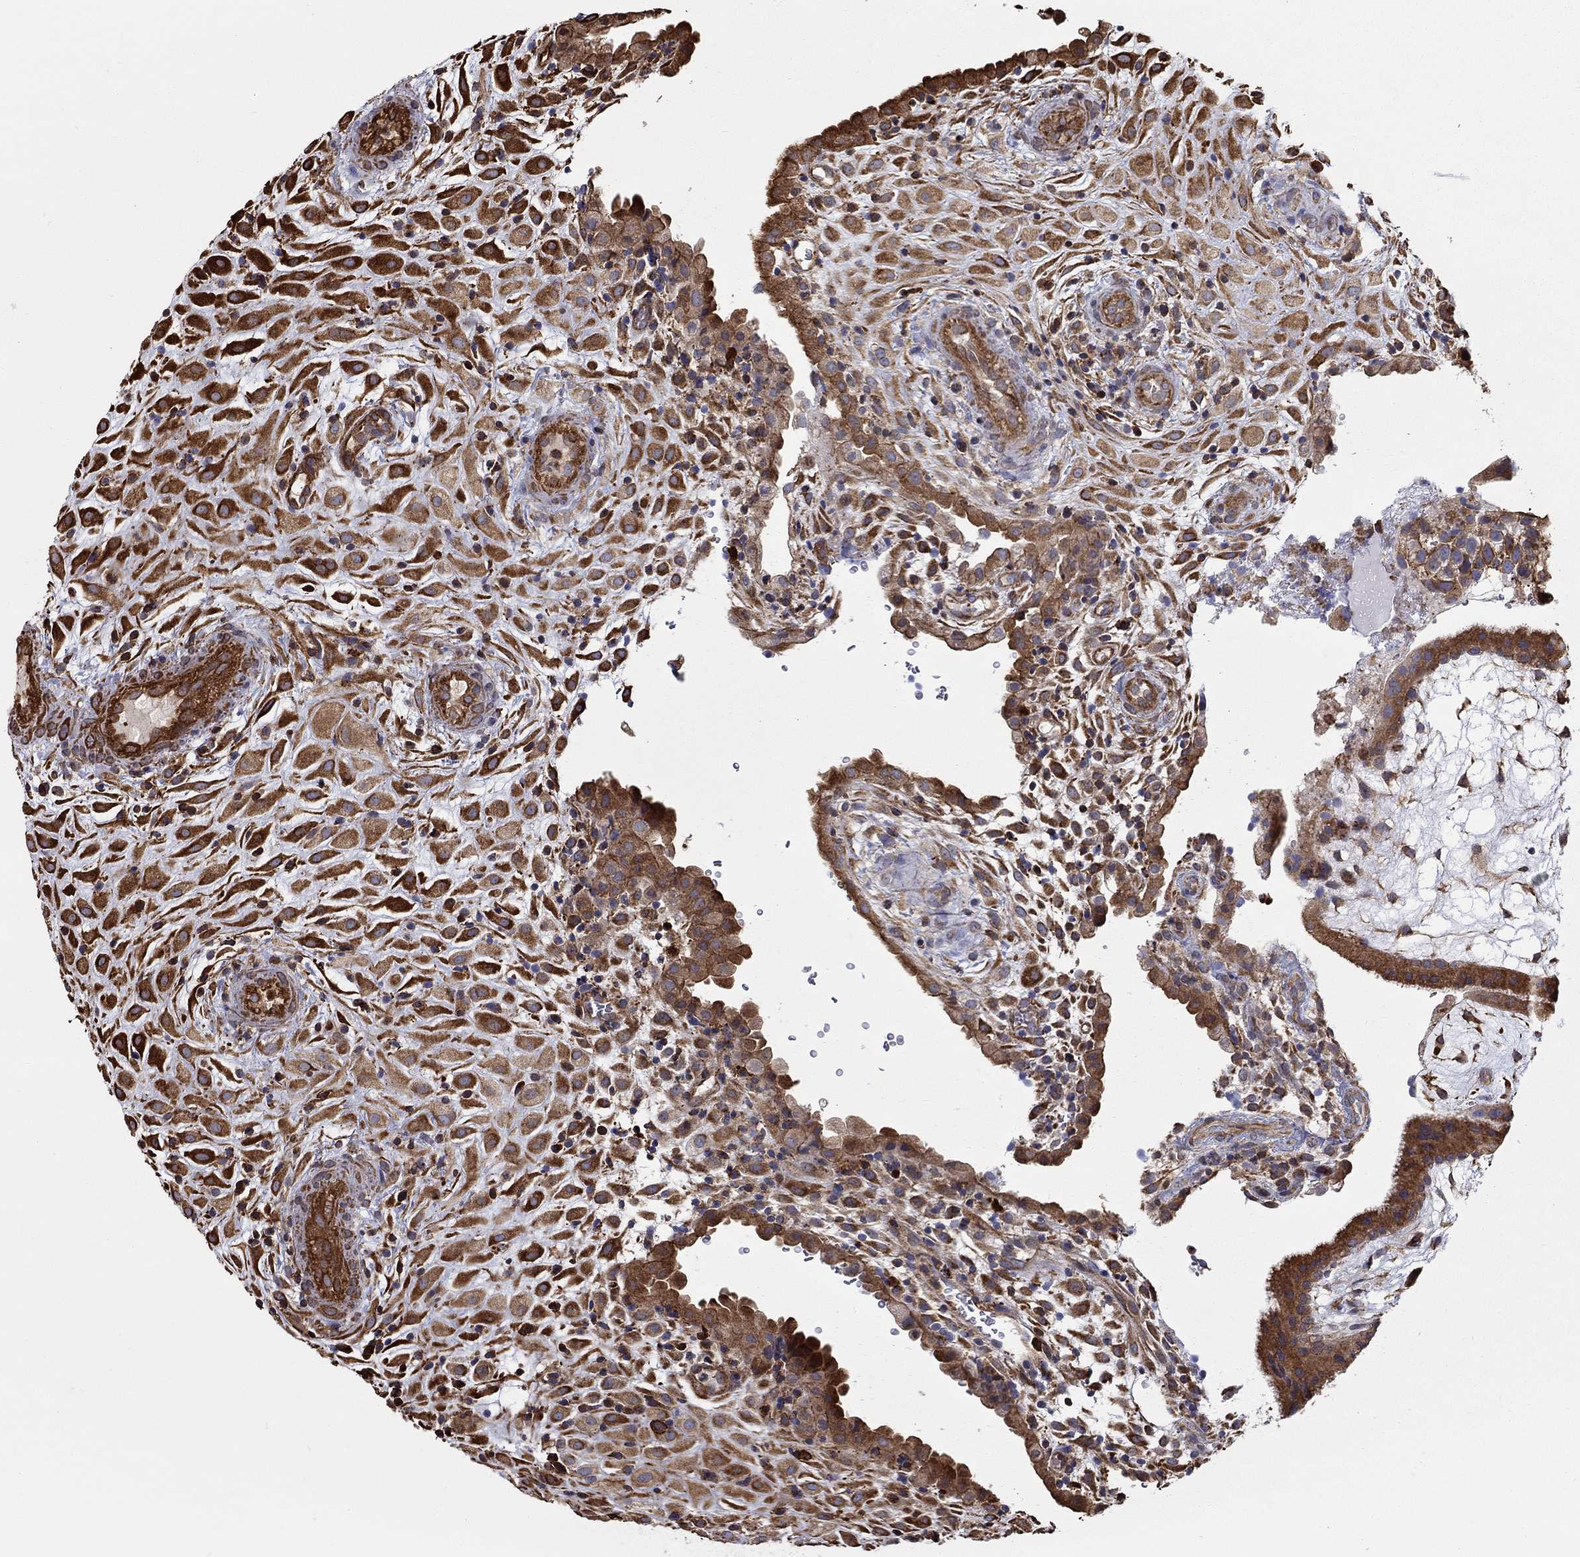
{"staining": {"intensity": "strong", "quantity": "25%-75%", "location": "cytoplasmic/membranous"}, "tissue": "placenta", "cell_type": "Decidual cells", "image_type": "normal", "snomed": [{"axis": "morphology", "description": "Normal tissue, NOS"}, {"axis": "topography", "description": "Placenta"}], "caption": "IHC histopathology image of unremarkable placenta: human placenta stained using immunohistochemistry reveals high levels of strong protein expression localized specifically in the cytoplasmic/membranous of decidual cells, appearing as a cytoplasmic/membranous brown color.", "gene": "NPHP1", "patient": {"sex": "female", "age": 19}}